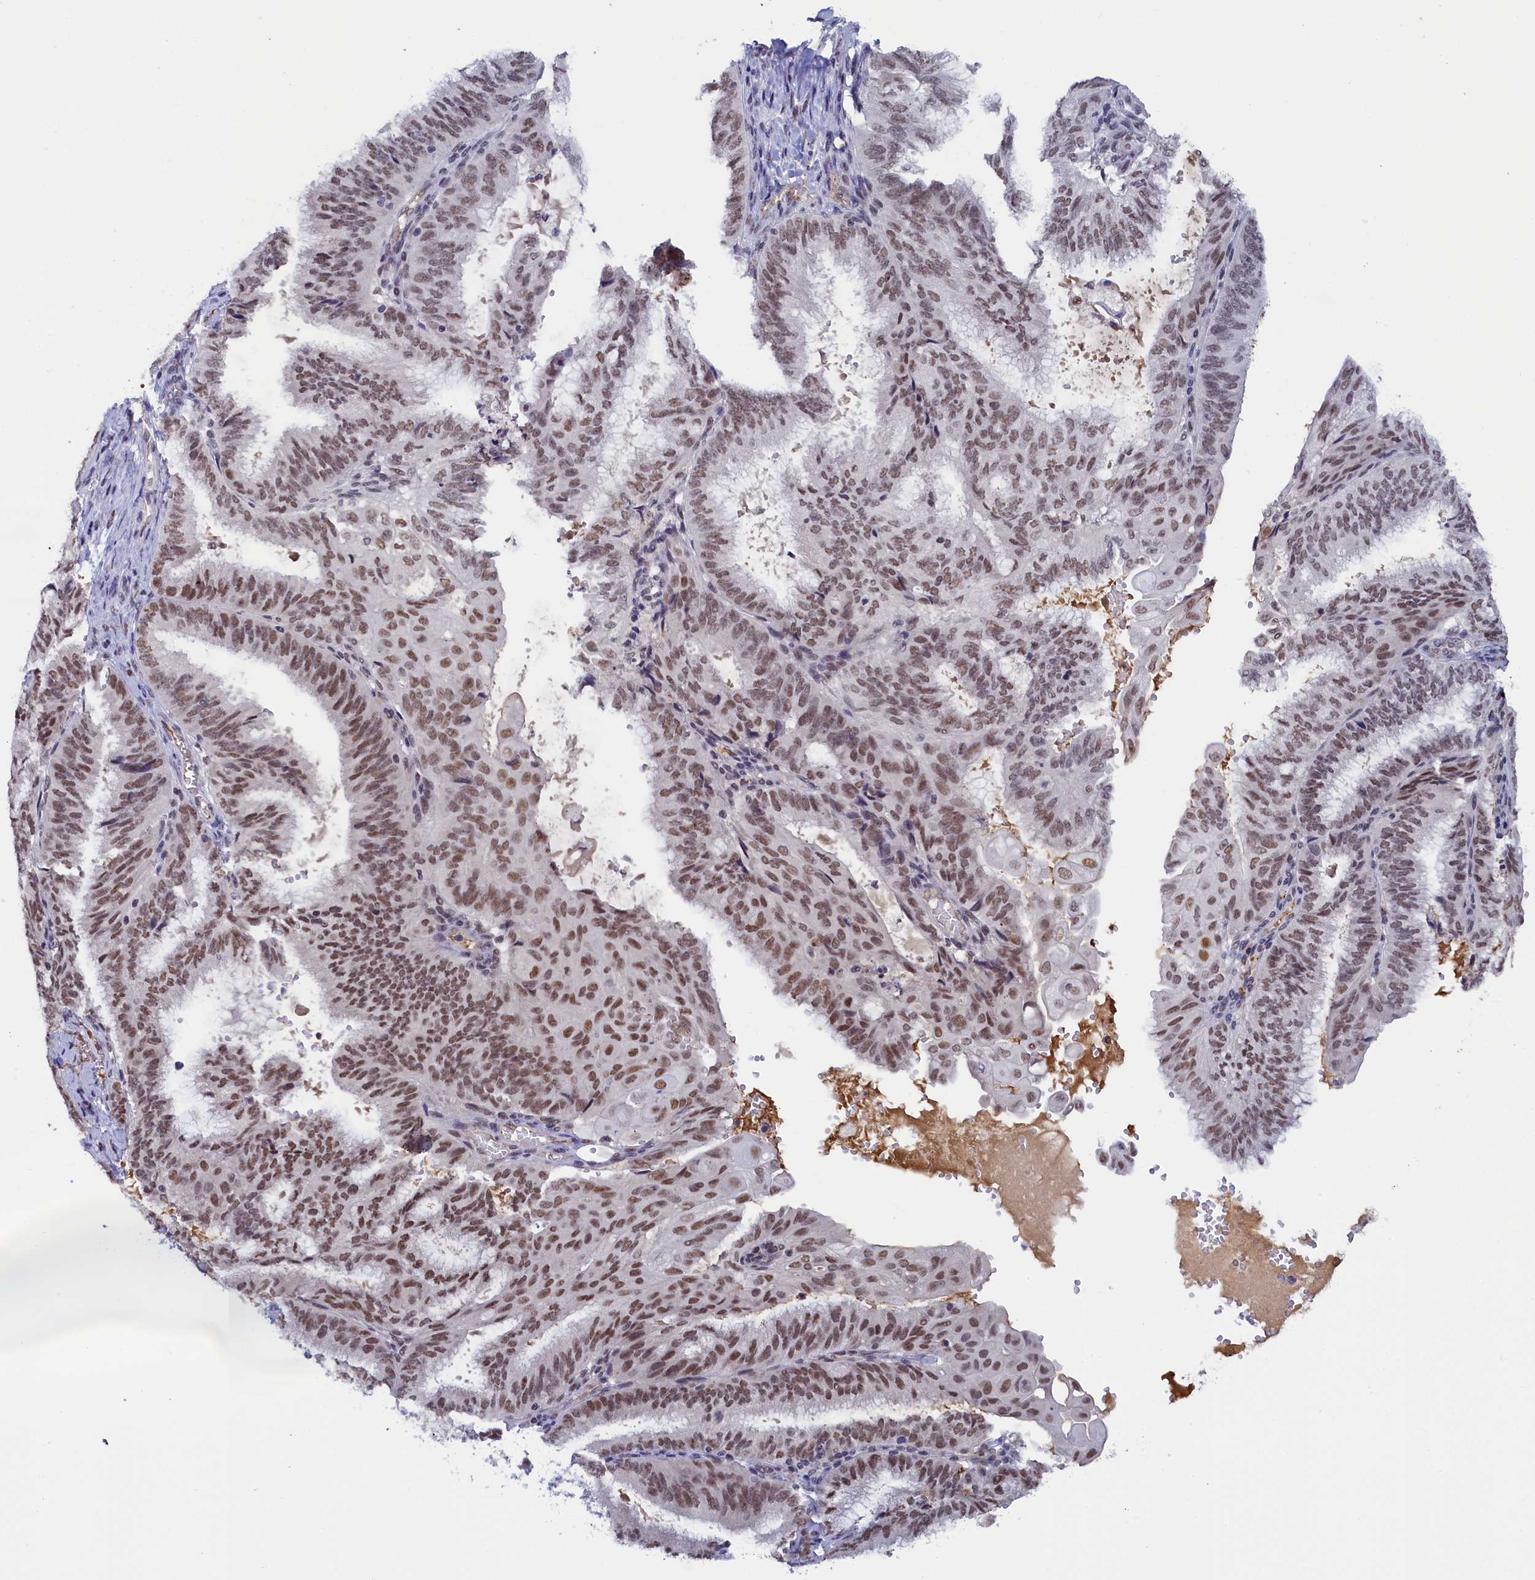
{"staining": {"intensity": "moderate", "quantity": ">75%", "location": "nuclear"}, "tissue": "endometrial cancer", "cell_type": "Tumor cells", "image_type": "cancer", "snomed": [{"axis": "morphology", "description": "Adenocarcinoma, NOS"}, {"axis": "topography", "description": "Endometrium"}], "caption": "Protein expression analysis of human endometrial cancer (adenocarcinoma) reveals moderate nuclear staining in approximately >75% of tumor cells.", "gene": "INTS14", "patient": {"sex": "female", "age": 49}}